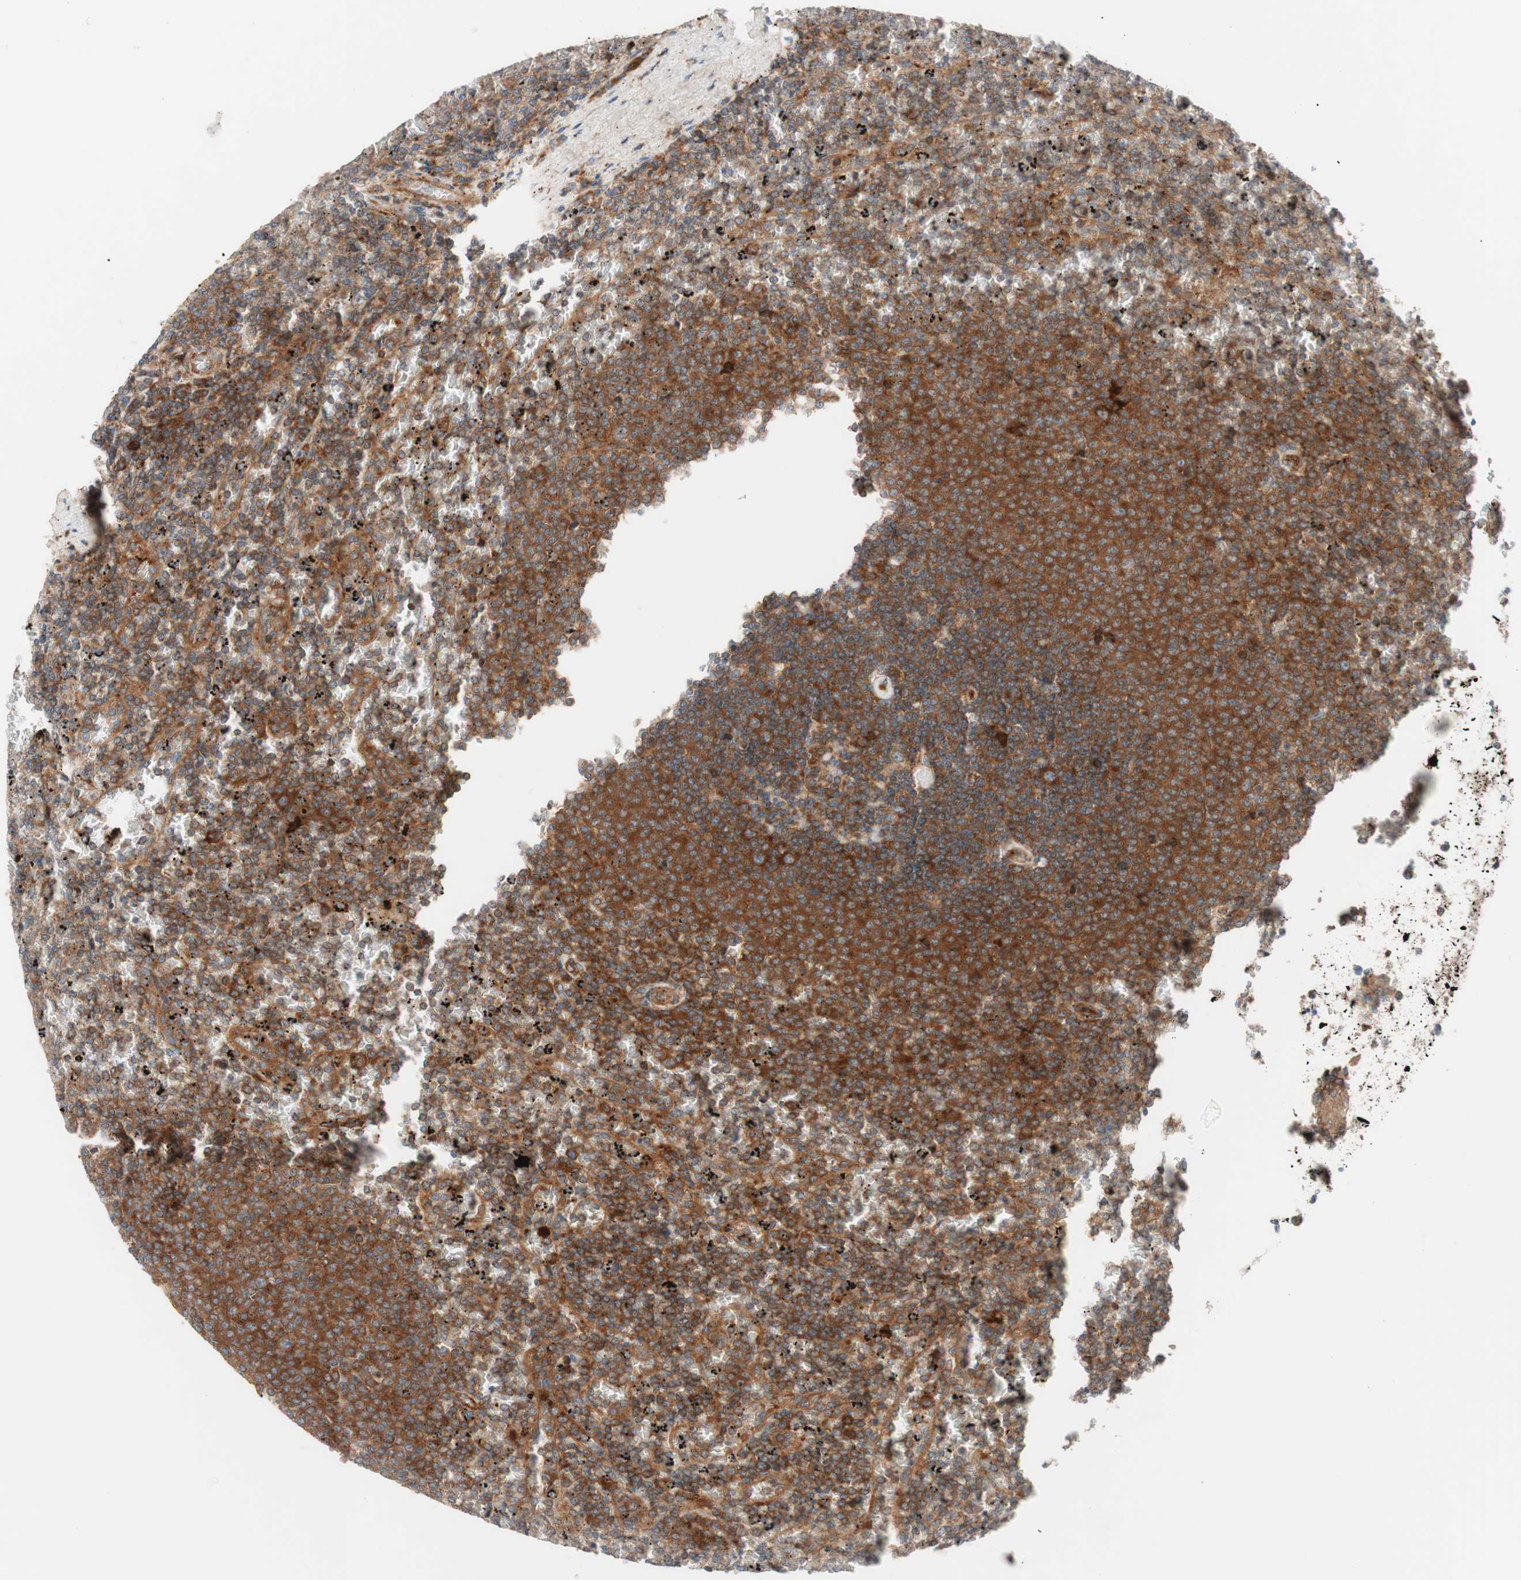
{"staining": {"intensity": "moderate", "quantity": ">75%", "location": "cytoplasmic/membranous"}, "tissue": "lymphoma", "cell_type": "Tumor cells", "image_type": "cancer", "snomed": [{"axis": "morphology", "description": "Malignant lymphoma, non-Hodgkin's type, Low grade"}, {"axis": "topography", "description": "Spleen"}], "caption": "Protein expression analysis of lymphoma exhibits moderate cytoplasmic/membranous expression in about >75% of tumor cells.", "gene": "CCN4", "patient": {"sex": "female", "age": 77}}